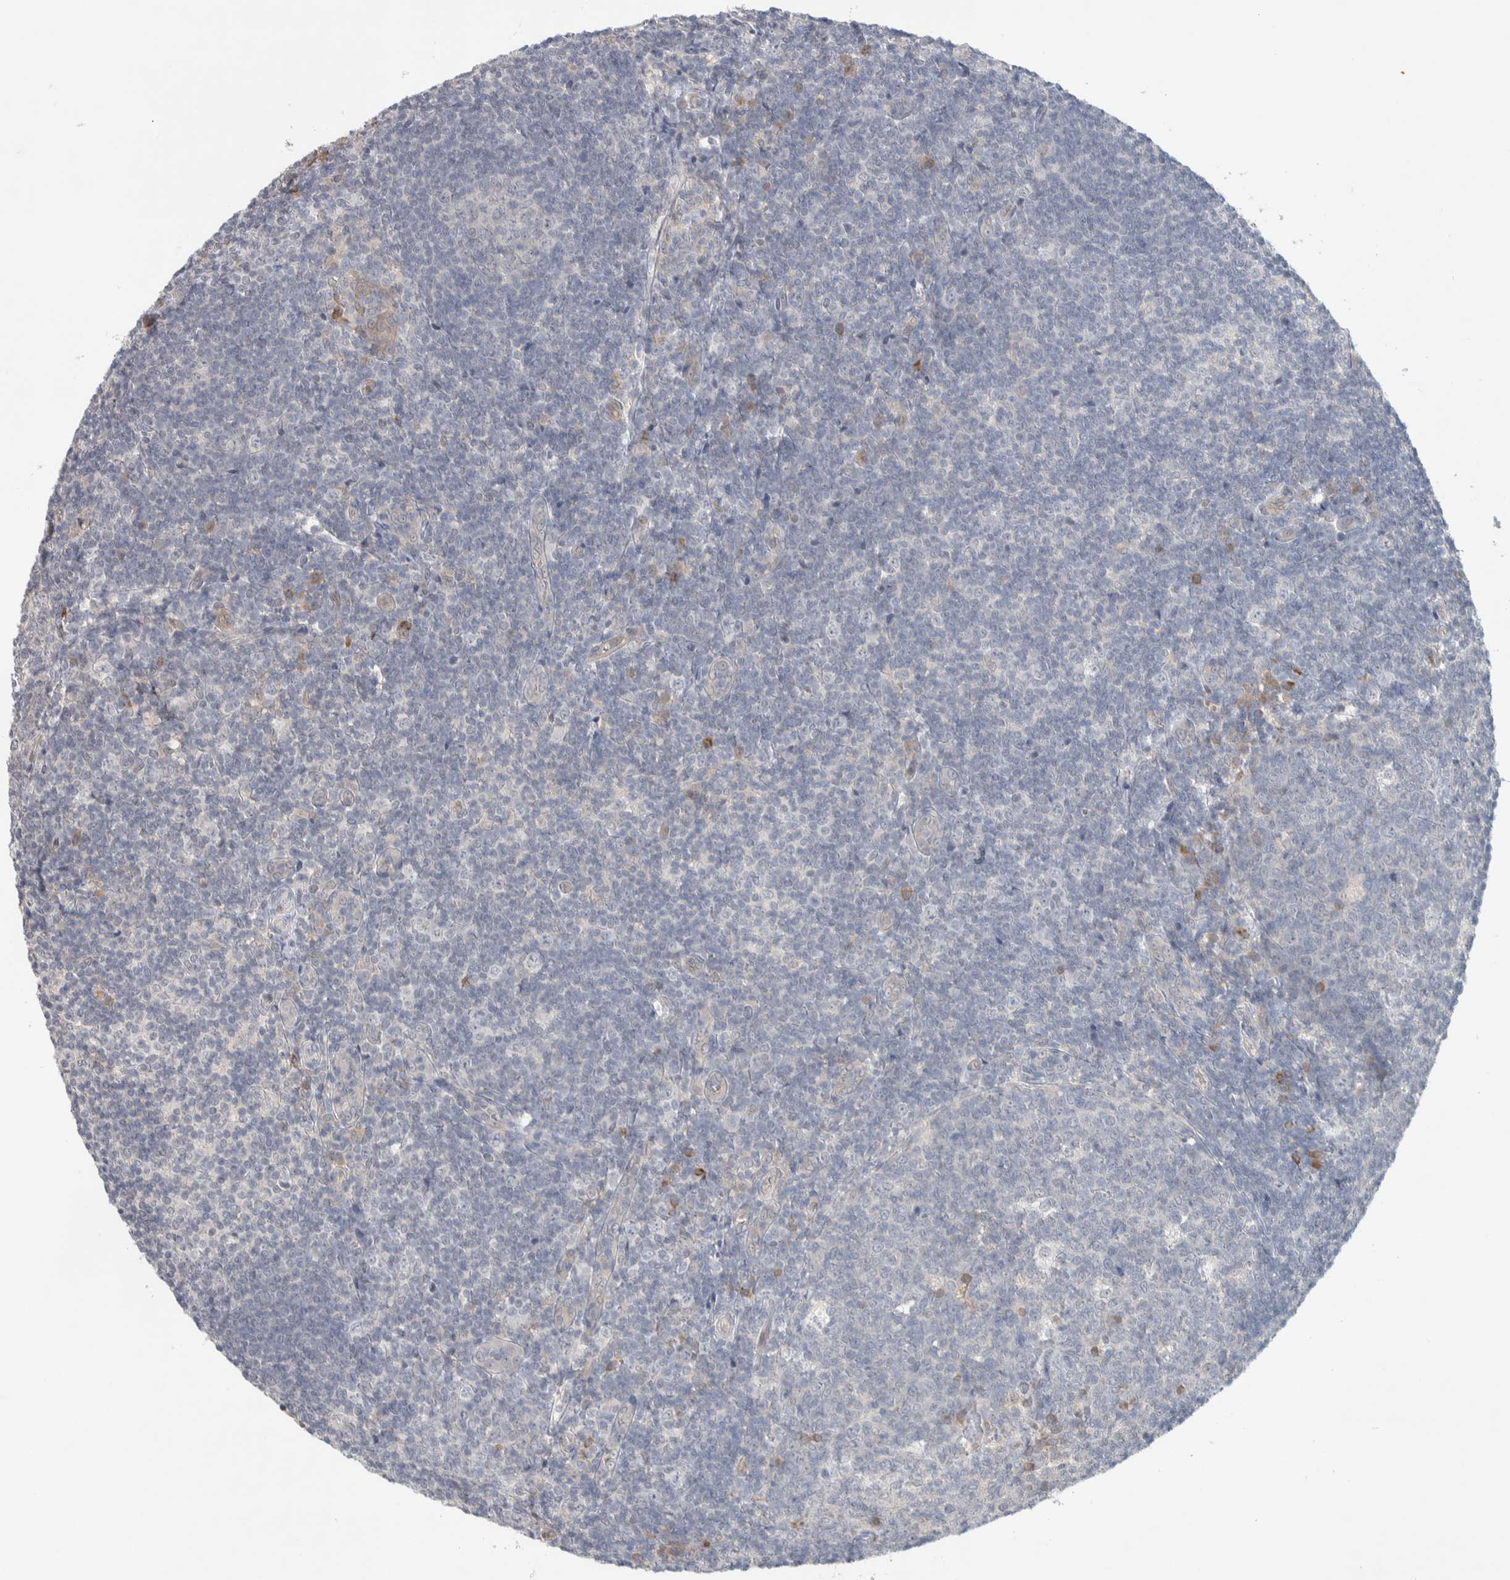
{"staining": {"intensity": "negative", "quantity": "none", "location": "none"}, "tissue": "tonsil", "cell_type": "Germinal center cells", "image_type": "normal", "snomed": [{"axis": "morphology", "description": "Normal tissue, NOS"}, {"axis": "topography", "description": "Tonsil"}], "caption": "Immunohistochemistry (IHC) of unremarkable tonsil reveals no positivity in germinal center cells. (Stains: DAB IHC with hematoxylin counter stain, Microscopy: brightfield microscopy at high magnification).", "gene": "DEPTOR", "patient": {"sex": "male", "age": 37}}